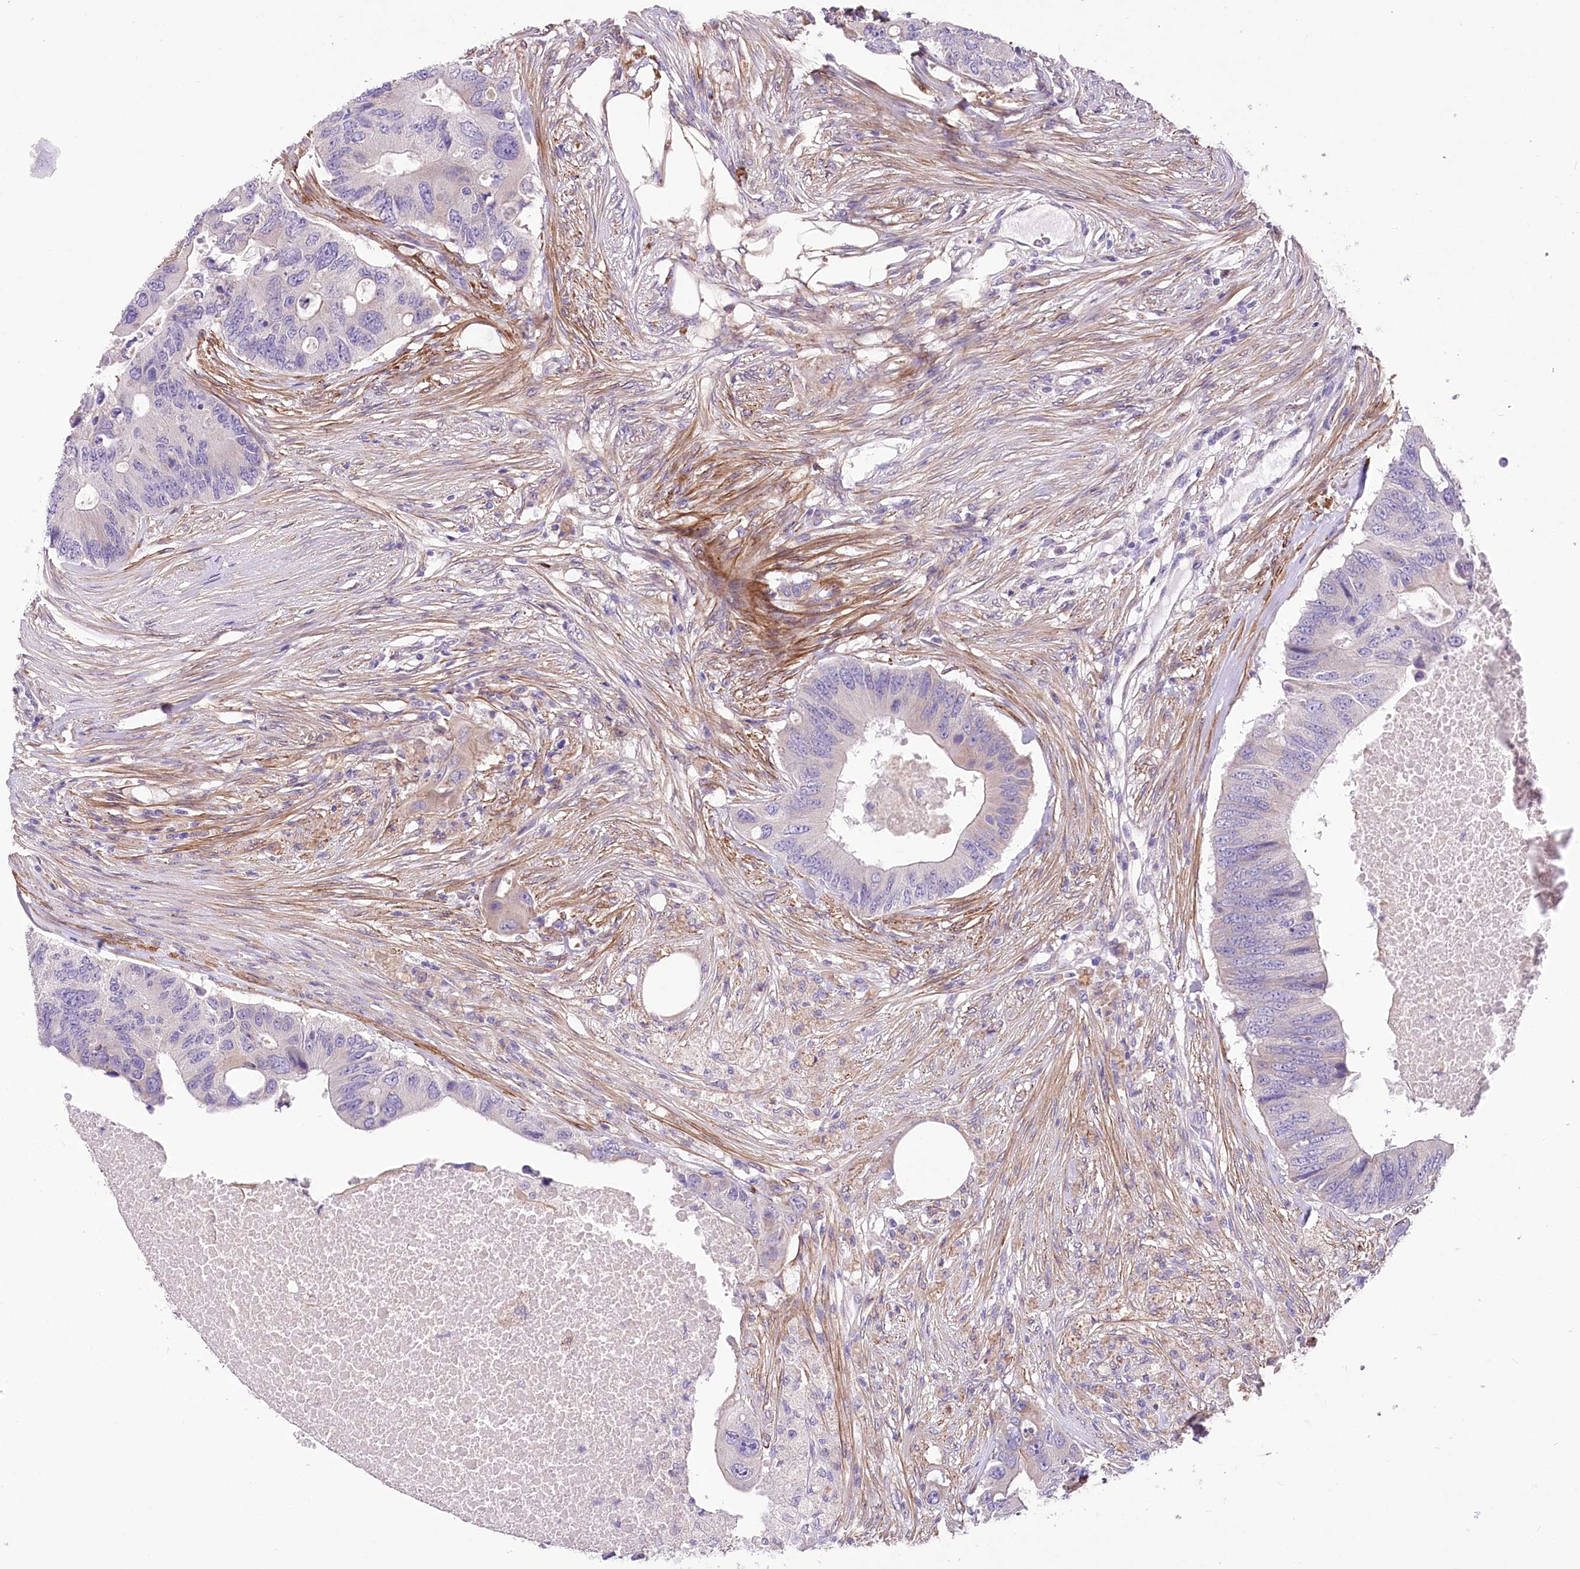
{"staining": {"intensity": "negative", "quantity": "none", "location": "none"}, "tissue": "colorectal cancer", "cell_type": "Tumor cells", "image_type": "cancer", "snomed": [{"axis": "morphology", "description": "Adenocarcinoma, NOS"}, {"axis": "topography", "description": "Colon"}], "caption": "High magnification brightfield microscopy of colorectal cancer stained with DAB (brown) and counterstained with hematoxylin (blue): tumor cells show no significant positivity.", "gene": "RDH16", "patient": {"sex": "male", "age": 71}}